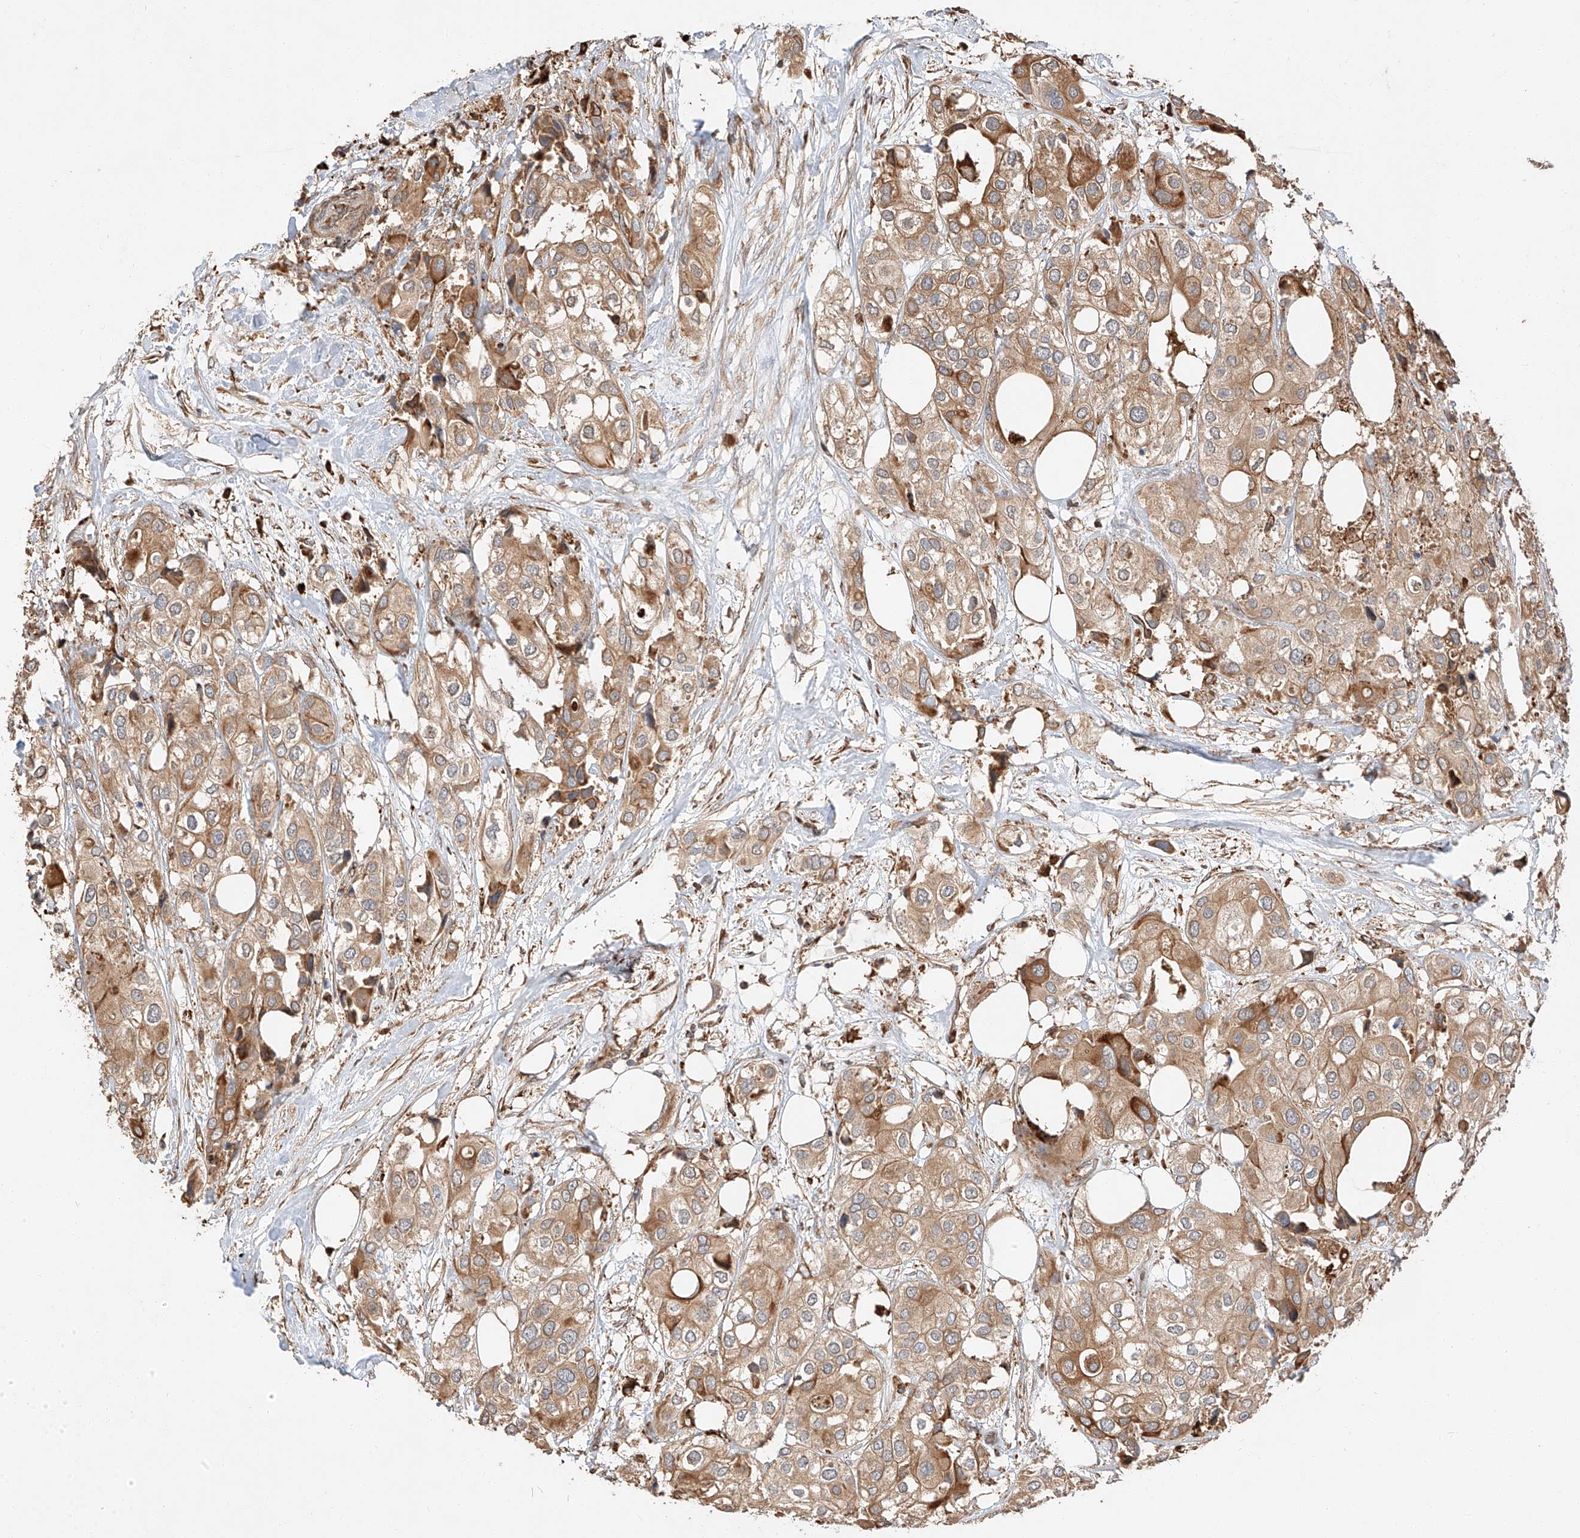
{"staining": {"intensity": "moderate", "quantity": ">75%", "location": "cytoplasmic/membranous"}, "tissue": "urothelial cancer", "cell_type": "Tumor cells", "image_type": "cancer", "snomed": [{"axis": "morphology", "description": "Urothelial carcinoma, High grade"}, {"axis": "topography", "description": "Urinary bladder"}], "caption": "Immunohistochemical staining of urothelial cancer reveals medium levels of moderate cytoplasmic/membranous protein expression in approximately >75% of tumor cells. The staining was performed using DAB (3,3'-diaminobenzidine), with brown indicating positive protein expression. Nuclei are stained blue with hematoxylin.", "gene": "ZNF84", "patient": {"sex": "male", "age": 64}}